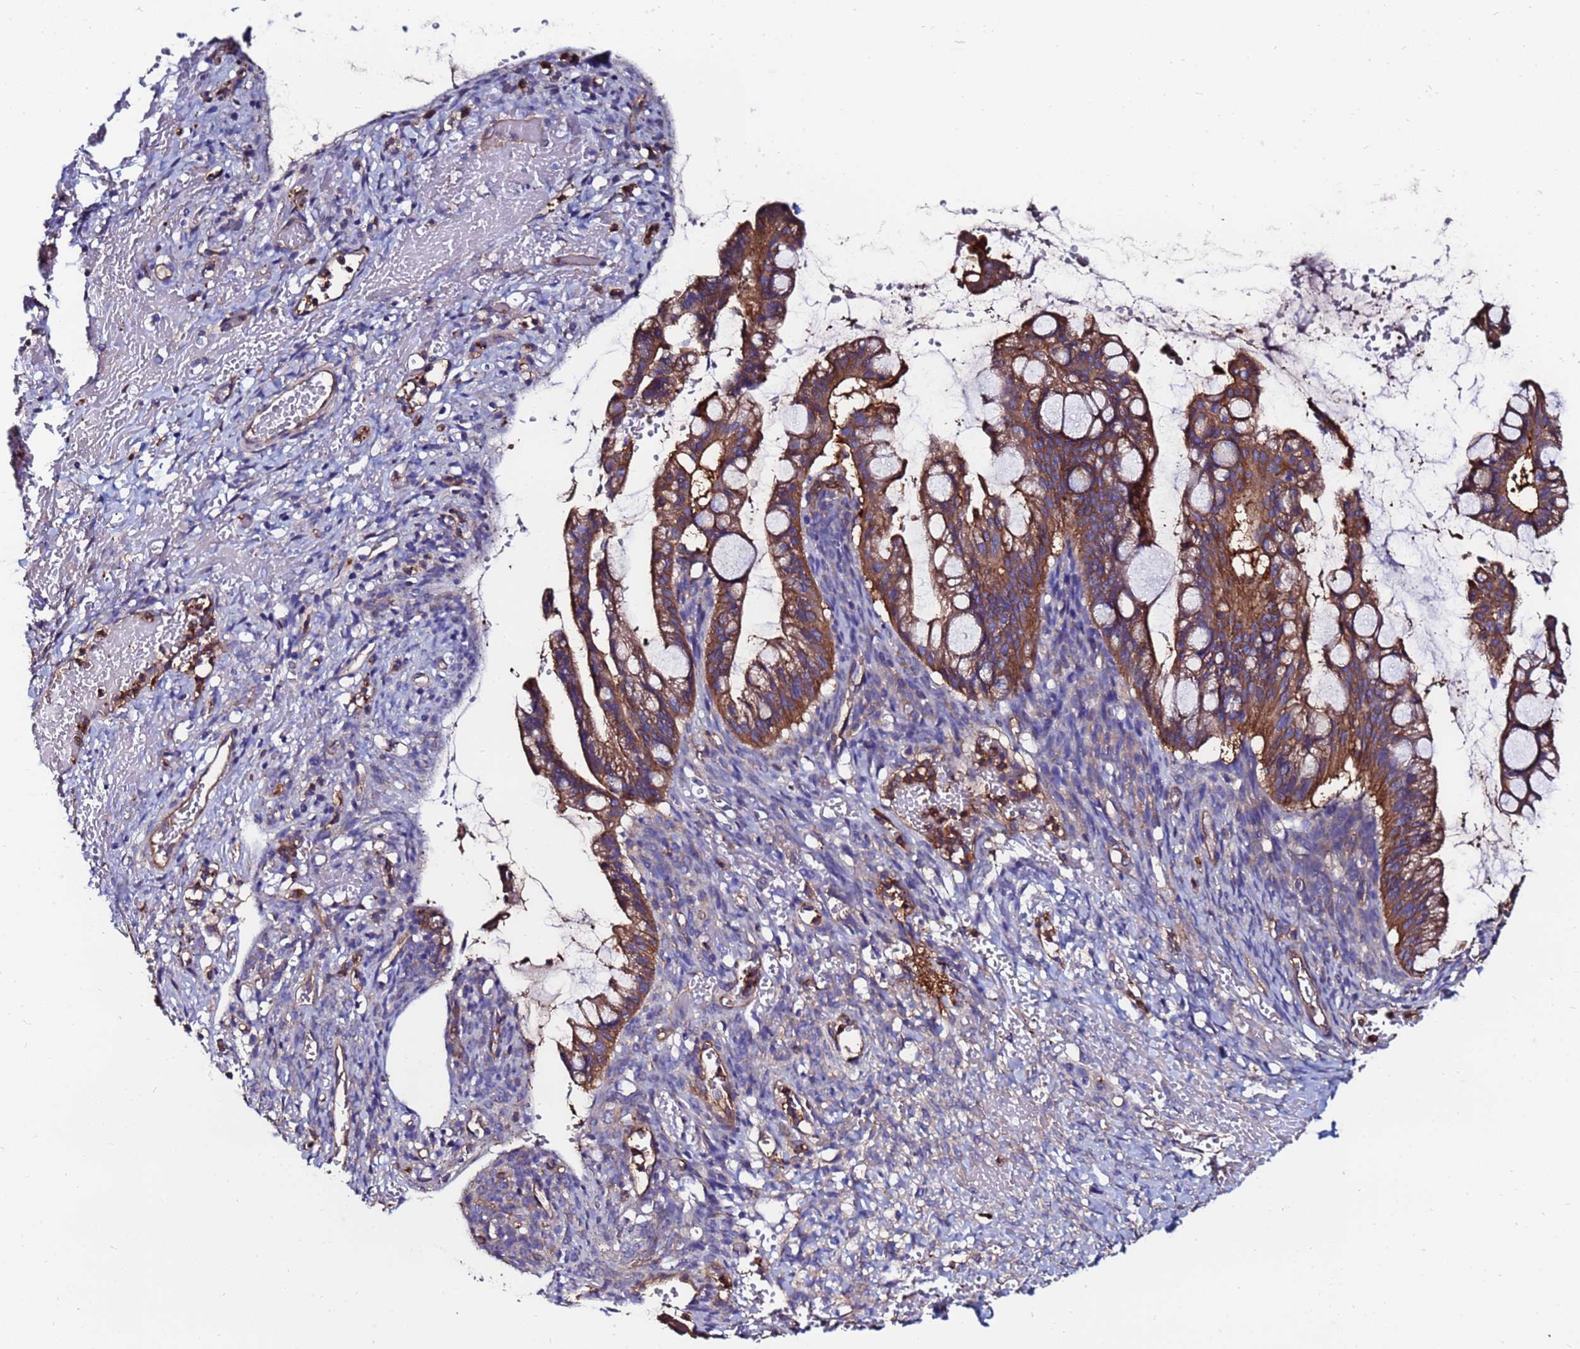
{"staining": {"intensity": "moderate", "quantity": ">75%", "location": "cytoplasmic/membranous"}, "tissue": "ovarian cancer", "cell_type": "Tumor cells", "image_type": "cancer", "snomed": [{"axis": "morphology", "description": "Cystadenocarcinoma, mucinous, NOS"}, {"axis": "topography", "description": "Ovary"}], "caption": "Ovarian cancer stained for a protein exhibits moderate cytoplasmic/membranous positivity in tumor cells.", "gene": "POTEE", "patient": {"sex": "female", "age": 73}}